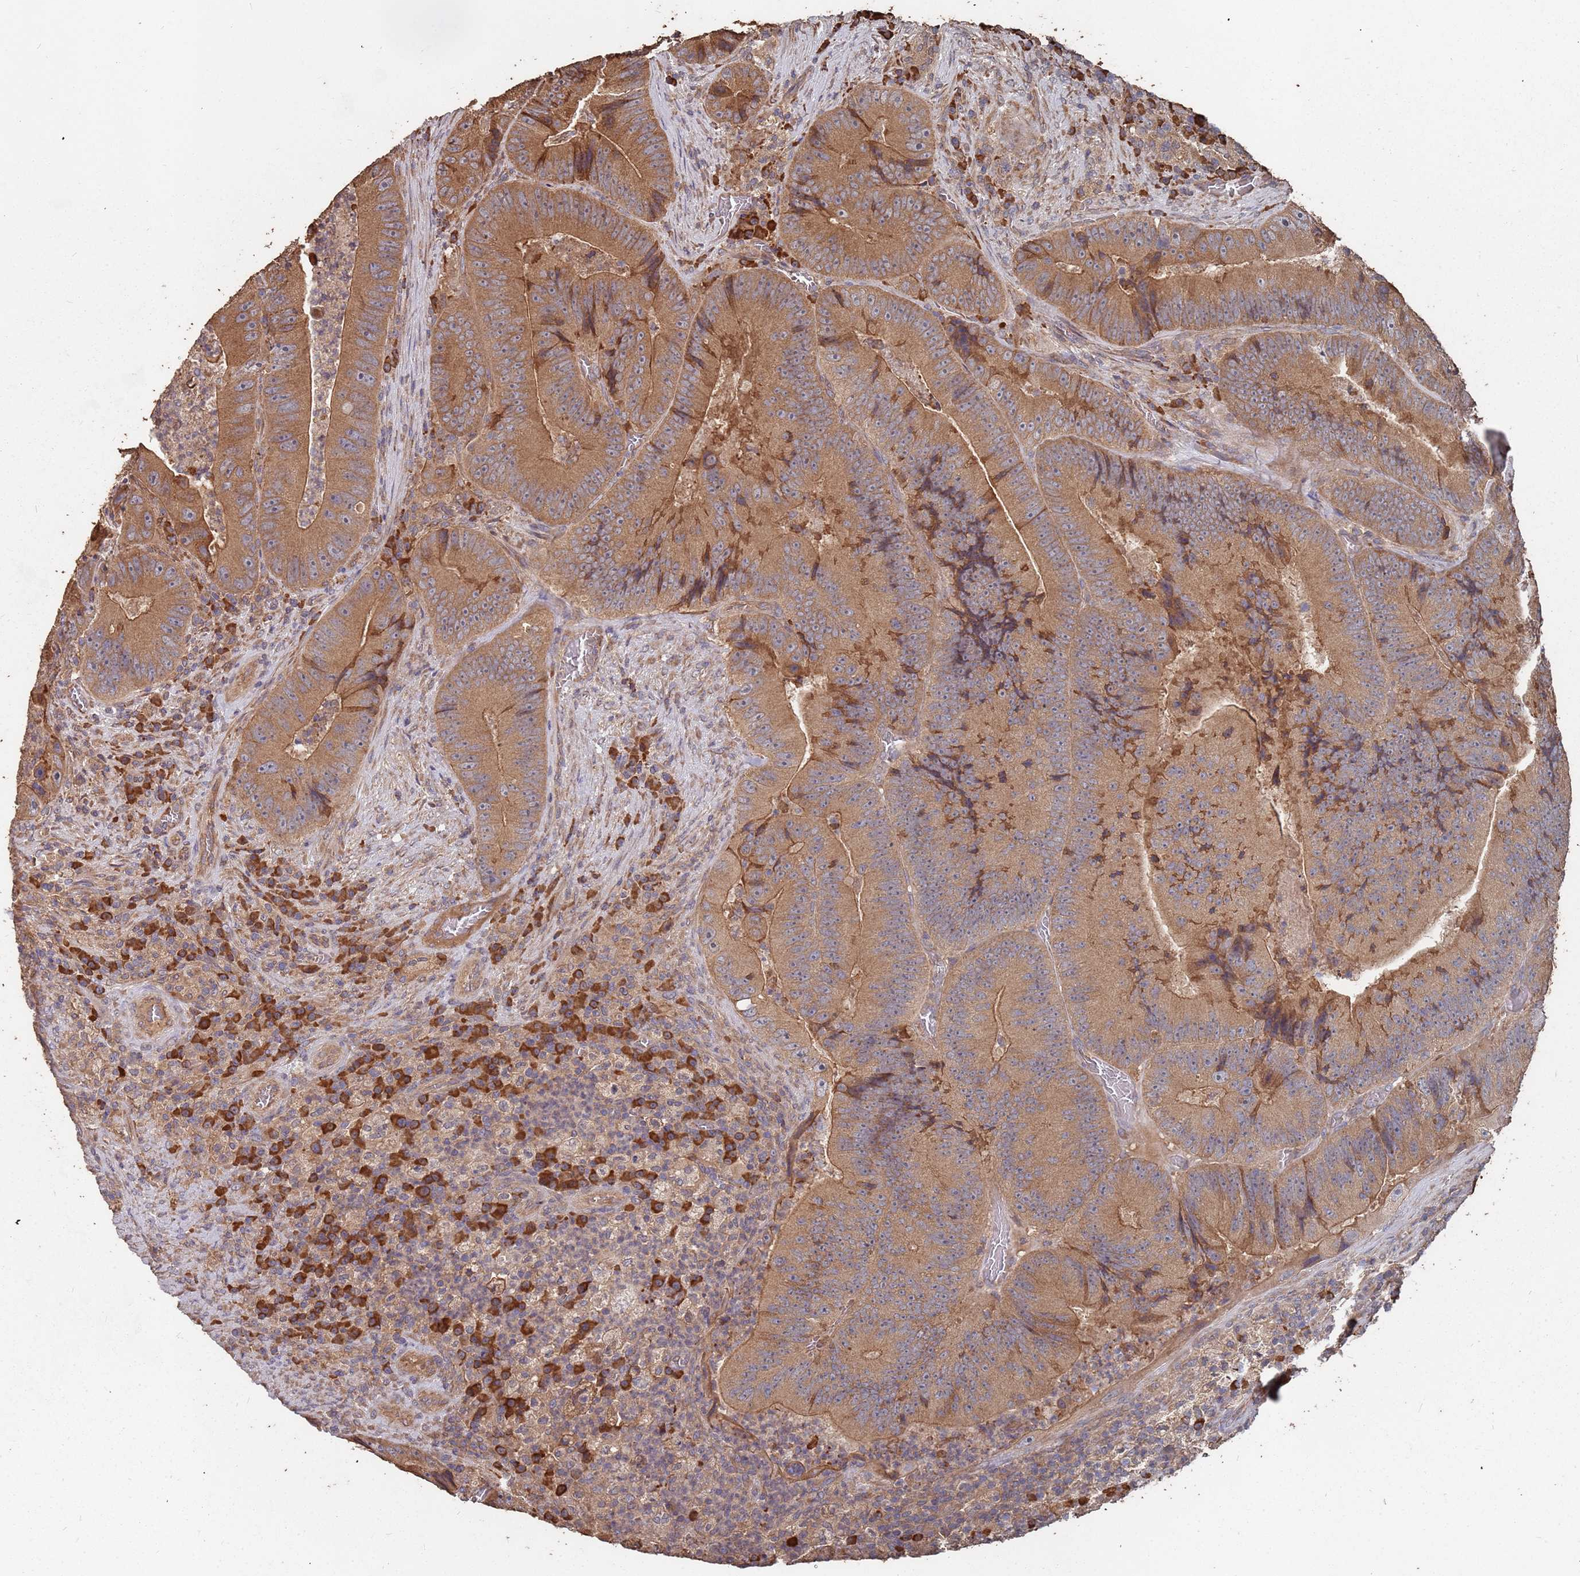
{"staining": {"intensity": "moderate", "quantity": ">75%", "location": "cytoplasmic/membranous"}, "tissue": "colorectal cancer", "cell_type": "Tumor cells", "image_type": "cancer", "snomed": [{"axis": "morphology", "description": "Adenocarcinoma, NOS"}, {"axis": "topography", "description": "Colon"}], "caption": "Protein expression by IHC shows moderate cytoplasmic/membranous positivity in about >75% of tumor cells in colorectal cancer (adenocarcinoma).", "gene": "ATG5", "patient": {"sex": "female", "age": 86}}